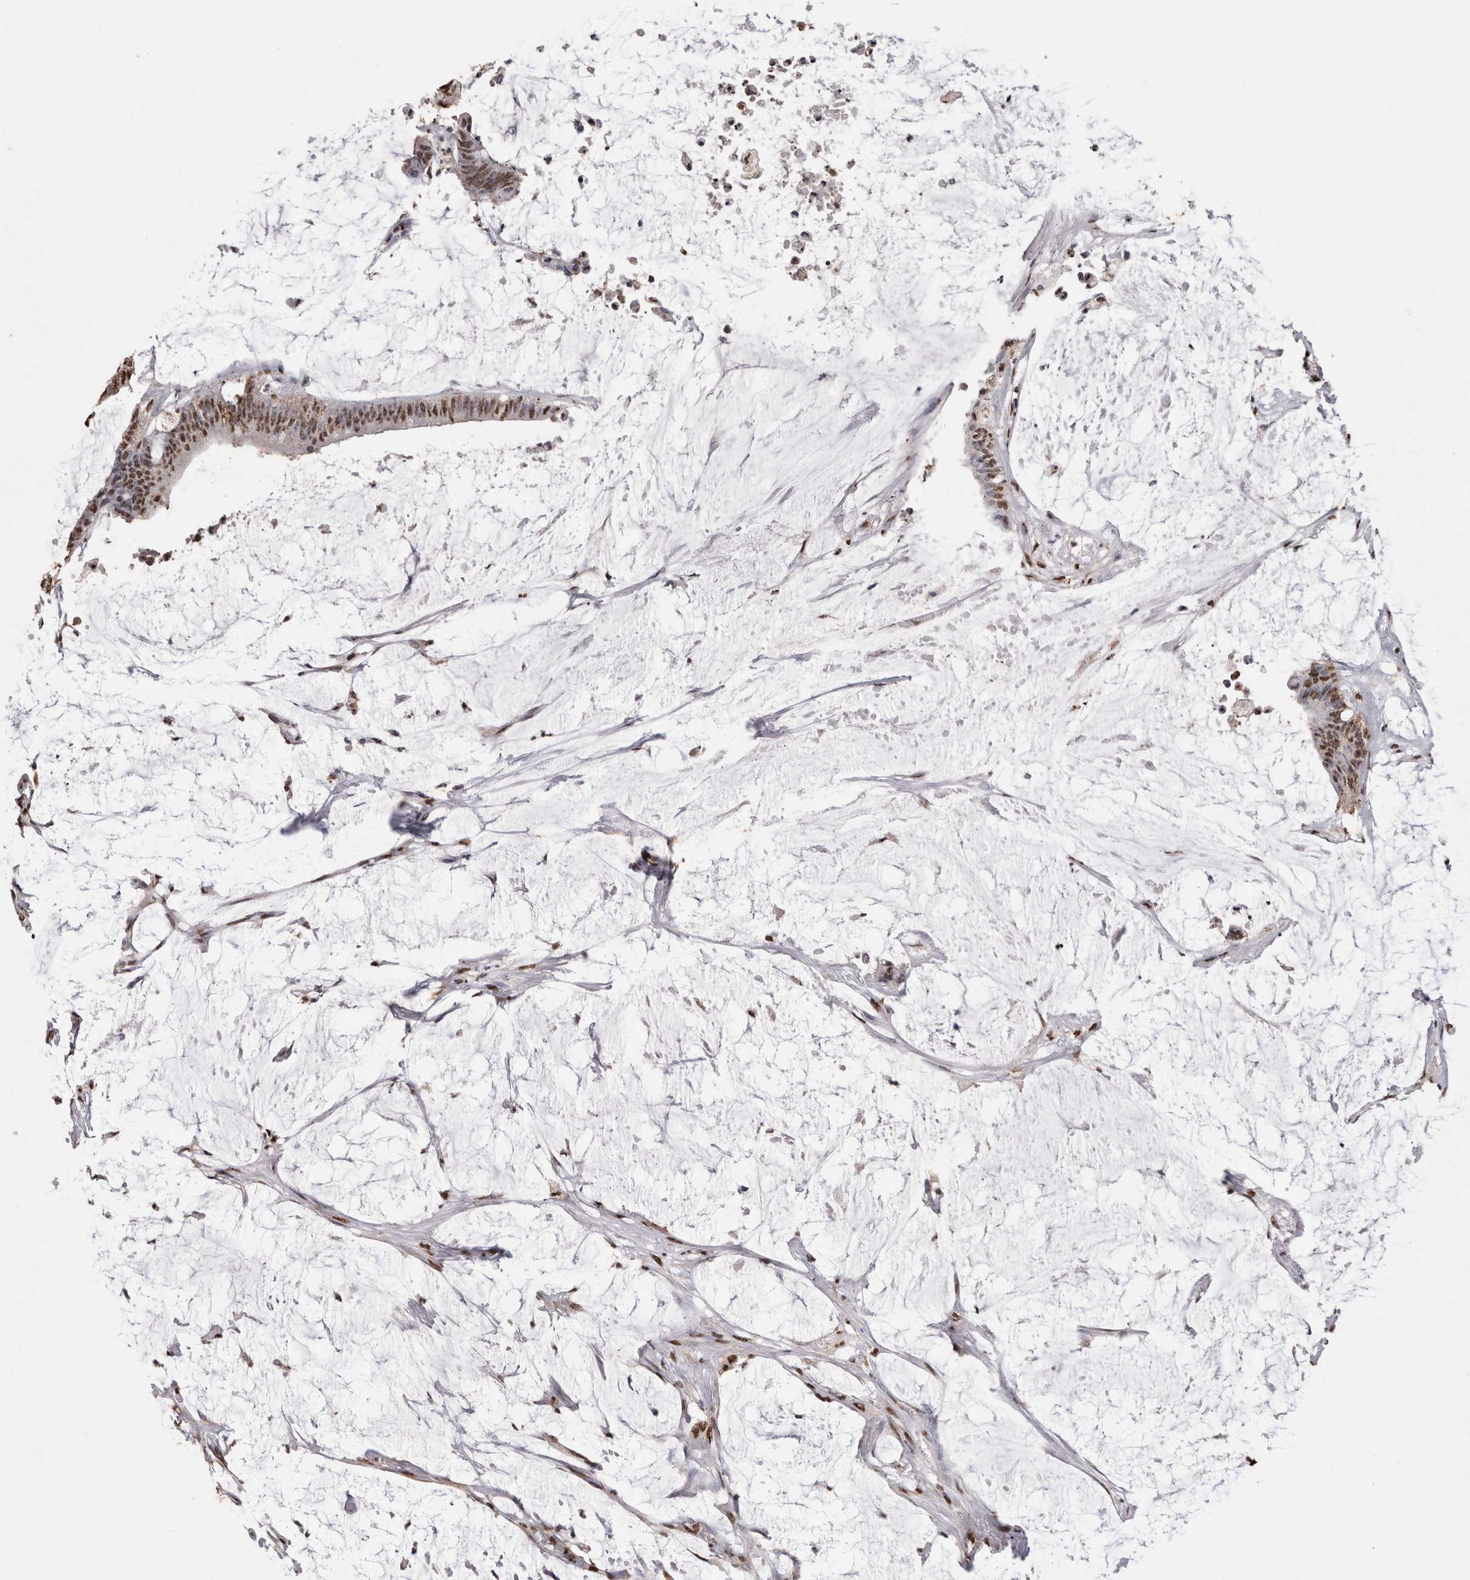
{"staining": {"intensity": "moderate", "quantity": ">75%", "location": "nuclear"}, "tissue": "colorectal cancer", "cell_type": "Tumor cells", "image_type": "cancer", "snomed": [{"axis": "morphology", "description": "Adenocarcinoma, NOS"}, {"axis": "topography", "description": "Rectum"}], "caption": "Brown immunohistochemical staining in human colorectal adenocarcinoma displays moderate nuclear staining in approximately >75% of tumor cells. The protein is shown in brown color, while the nuclei are stained blue.", "gene": "NTHL1", "patient": {"sex": "female", "age": 66}}